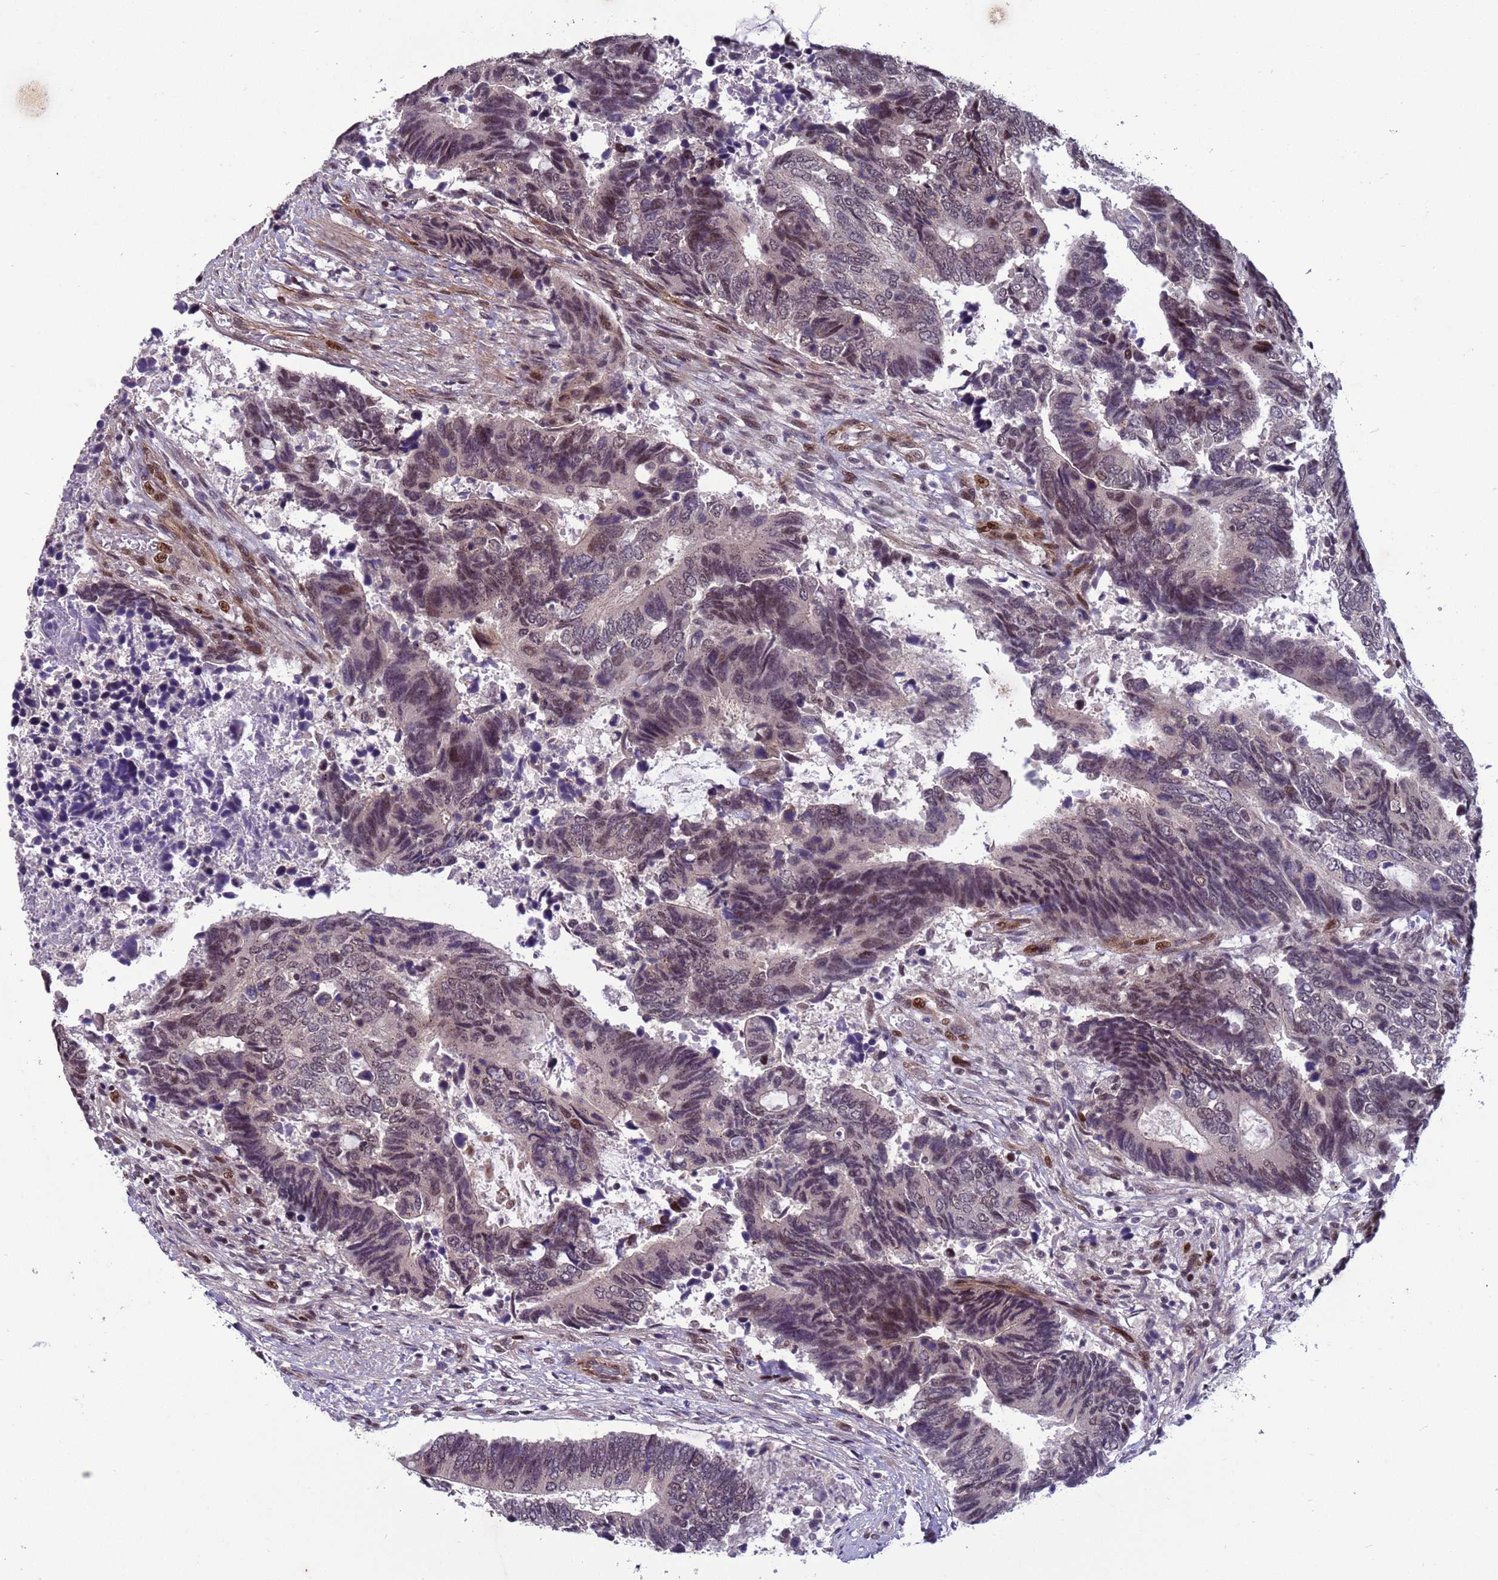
{"staining": {"intensity": "weak", "quantity": "<25%", "location": "nuclear"}, "tissue": "colorectal cancer", "cell_type": "Tumor cells", "image_type": "cancer", "snomed": [{"axis": "morphology", "description": "Adenocarcinoma, NOS"}, {"axis": "topography", "description": "Colon"}], "caption": "This is an IHC micrograph of human adenocarcinoma (colorectal). There is no staining in tumor cells.", "gene": "SHC3", "patient": {"sex": "male", "age": 87}}